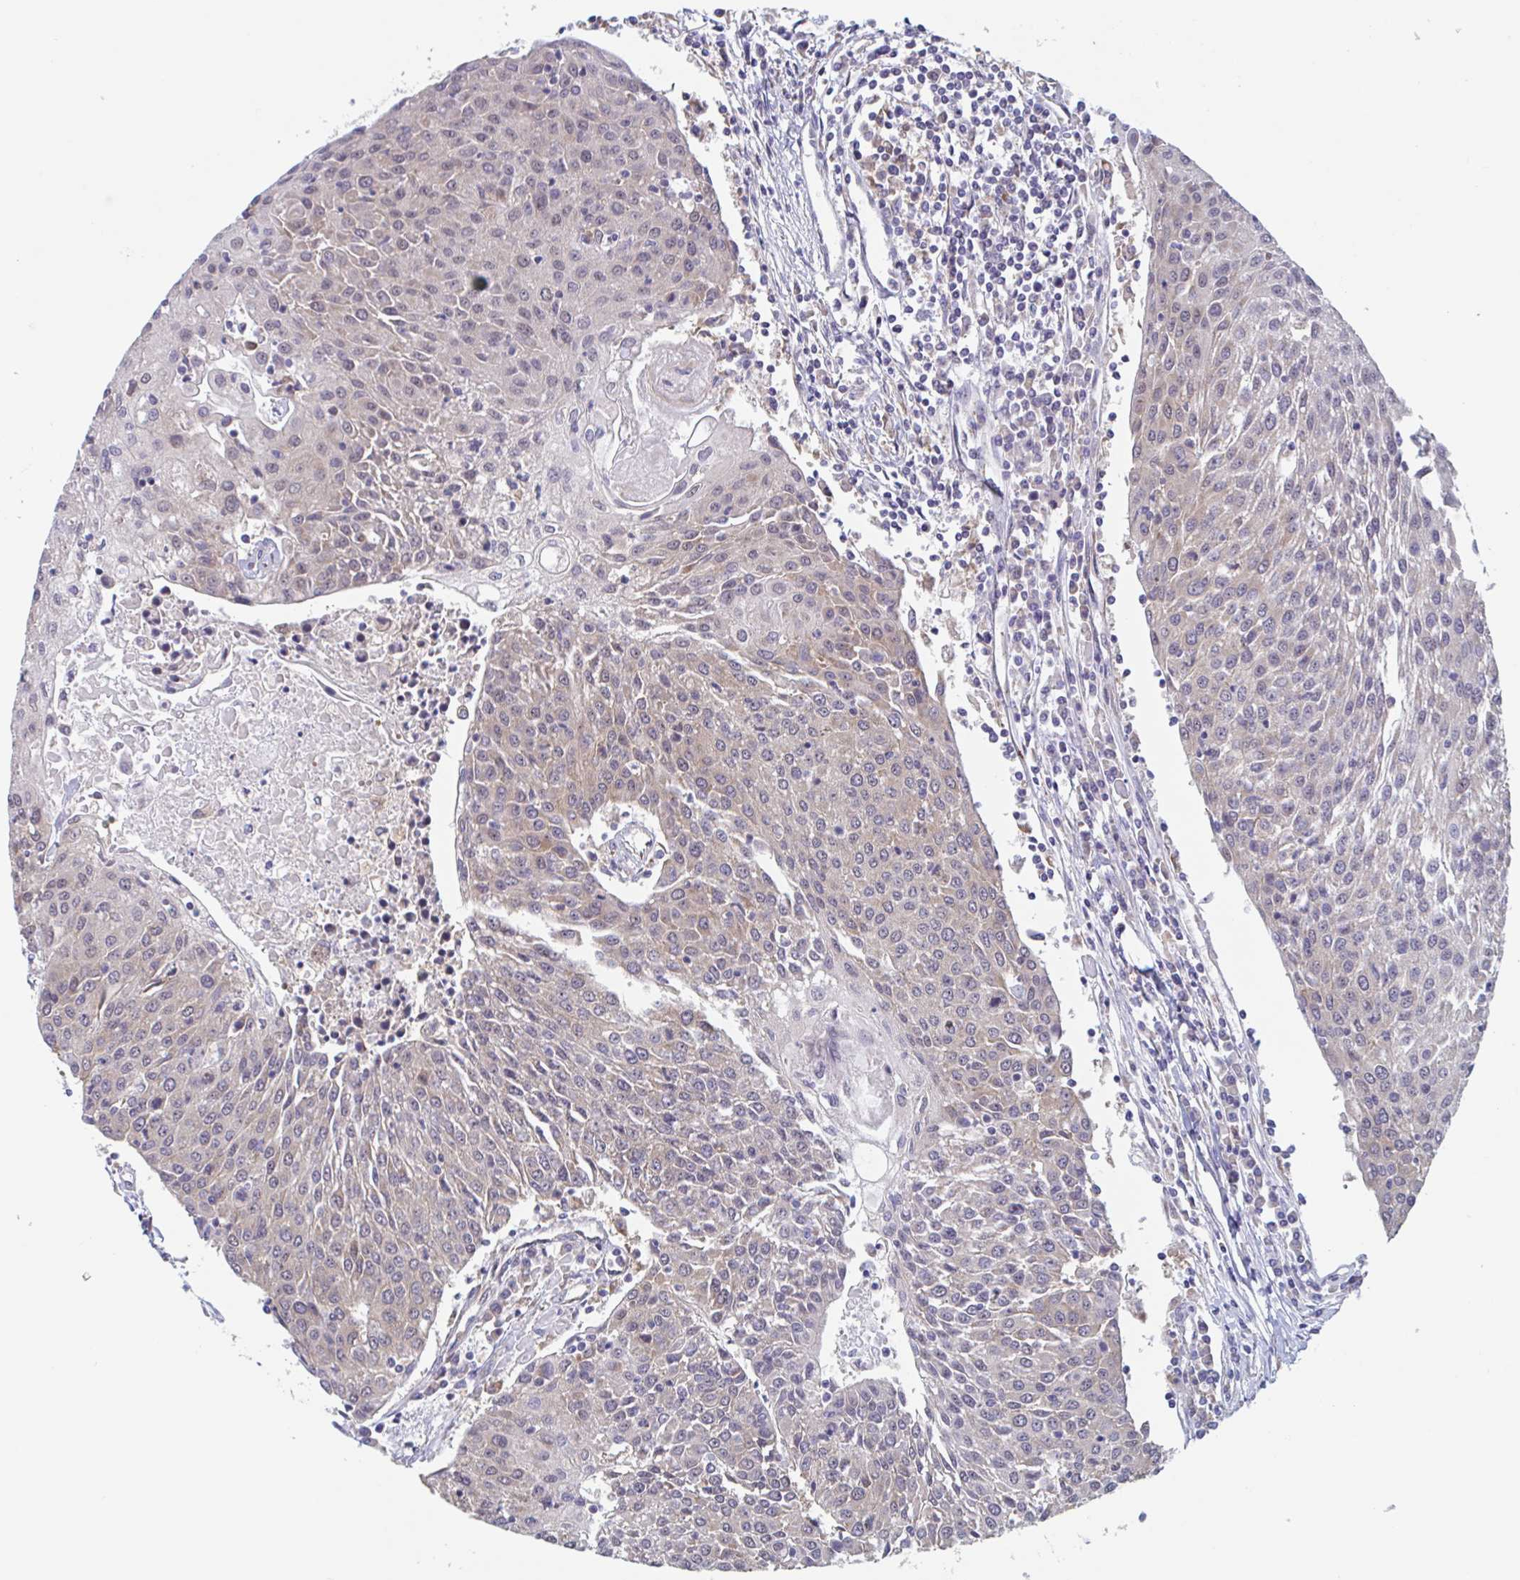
{"staining": {"intensity": "moderate", "quantity": ">75%", "location": "cytoplasmic/membranous"}, "tissue": "urothelial cancer", "cell_type": "Tumor cells", "image_type": "cancer", "snomed": [{"axis": "morphology", "description": "Urothelial carcinoma, High grade"}, {"axis": "topography", "description": "Urinary bladder"}], "caption": "This micrograph displays urothelial cancer stained with immunohistochemistry (IHC) to label a protein in brown. The cytoplasmic/membranous of tumor cells show moderate positivity for the protein. Nuclei are counter-stained blue.", "gene": "SNX8", "patient": {"sex": "female", "age": 85}}